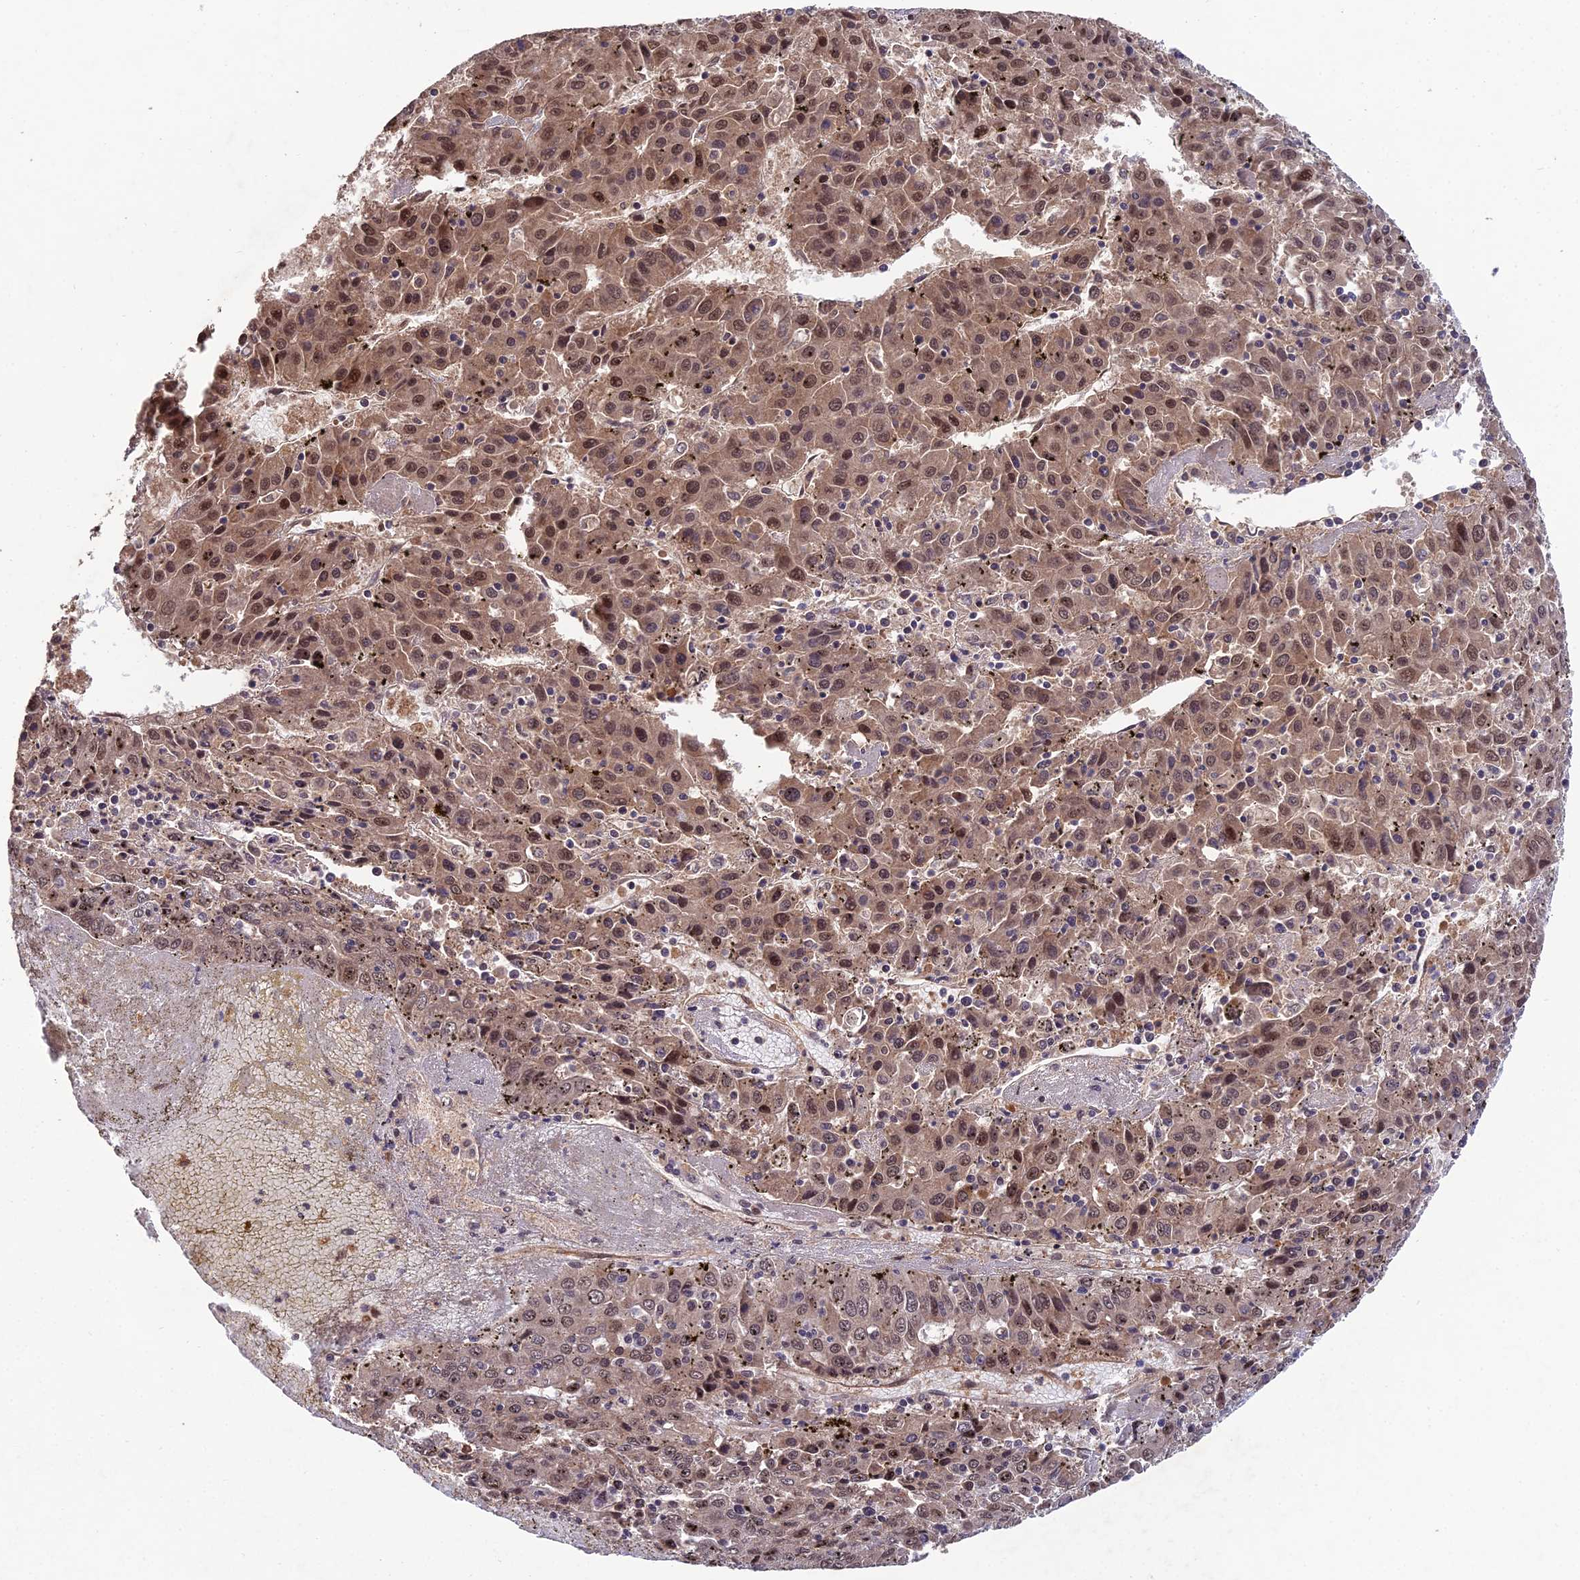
{"staining": {"intensity": "moderate", "quantity": ">75%", "location": "cytoplasmic/membranous,nuclear"}, "tissue": "liver cancer", "cell_type": "Tumor cells", "image_type": "cancer", "snomed": [{"axis": "morphology", "description": "Carcinoma, Hepatocellular, NOS"}, {"axis": "topography", "description": "Liver"}], "caption": "Immunohistochemistry image of human liver hepatocellular carcinoma stained for a protein (brown), which demonstrates medium levels of moderate cytoplasmic/membranous and nuclear staining in about >75% of tumor cells.", "gene": "RALGAPA2", "patient": {"sex": "female", "age": 53}}